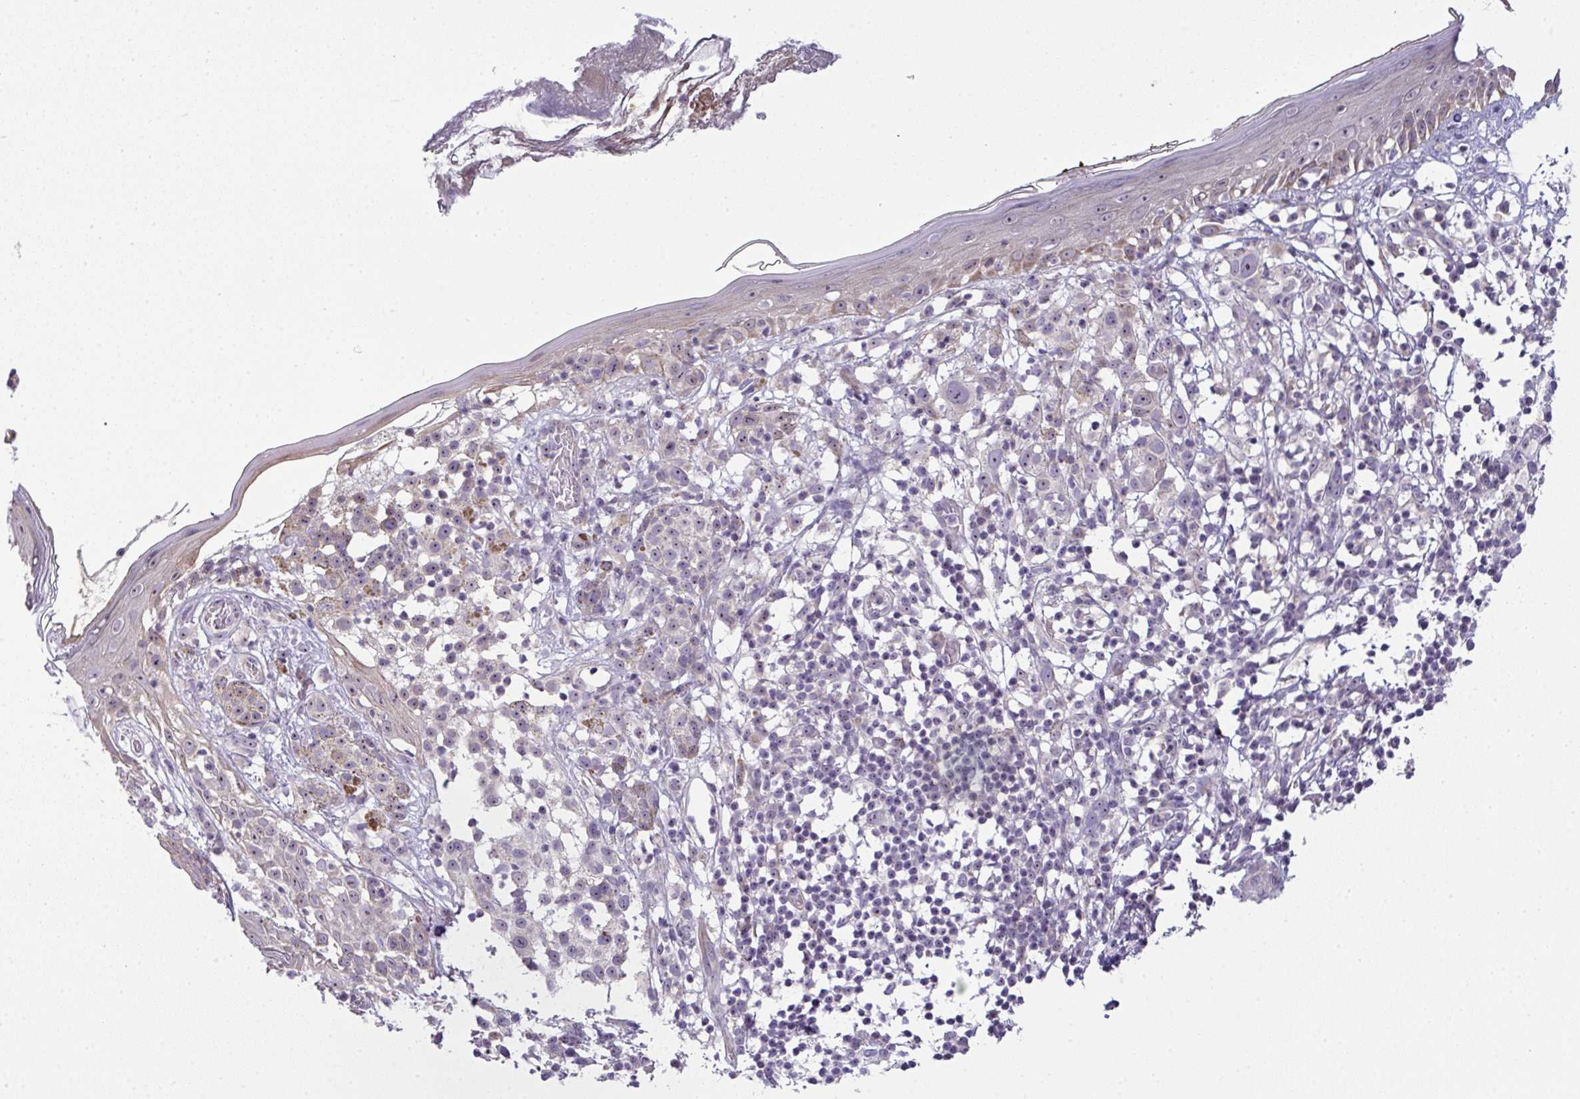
{"staining": {"intensity": "negative", "quantity": "none", "location": "none"}, "tissue": "skin", "cell_type": "Fibroblasts", "image_type": "normal", "snomed": [{"axis": "morphology", "description": "Normal tissue, NOS"}, {"axis": "topography", "description": "Skin"}], "caption": "Immunohistochemistry (IHC) image of normal skin: skin stained with DAB (3,3'-diaminobenzidine) reveals no significant protein staining in fibroblasts. (Brightfield microscopy of DAB immunohistochemistry at high magnification).", "gene": "NT5C1A", "patient": {"sex": "female", "age": 34}}